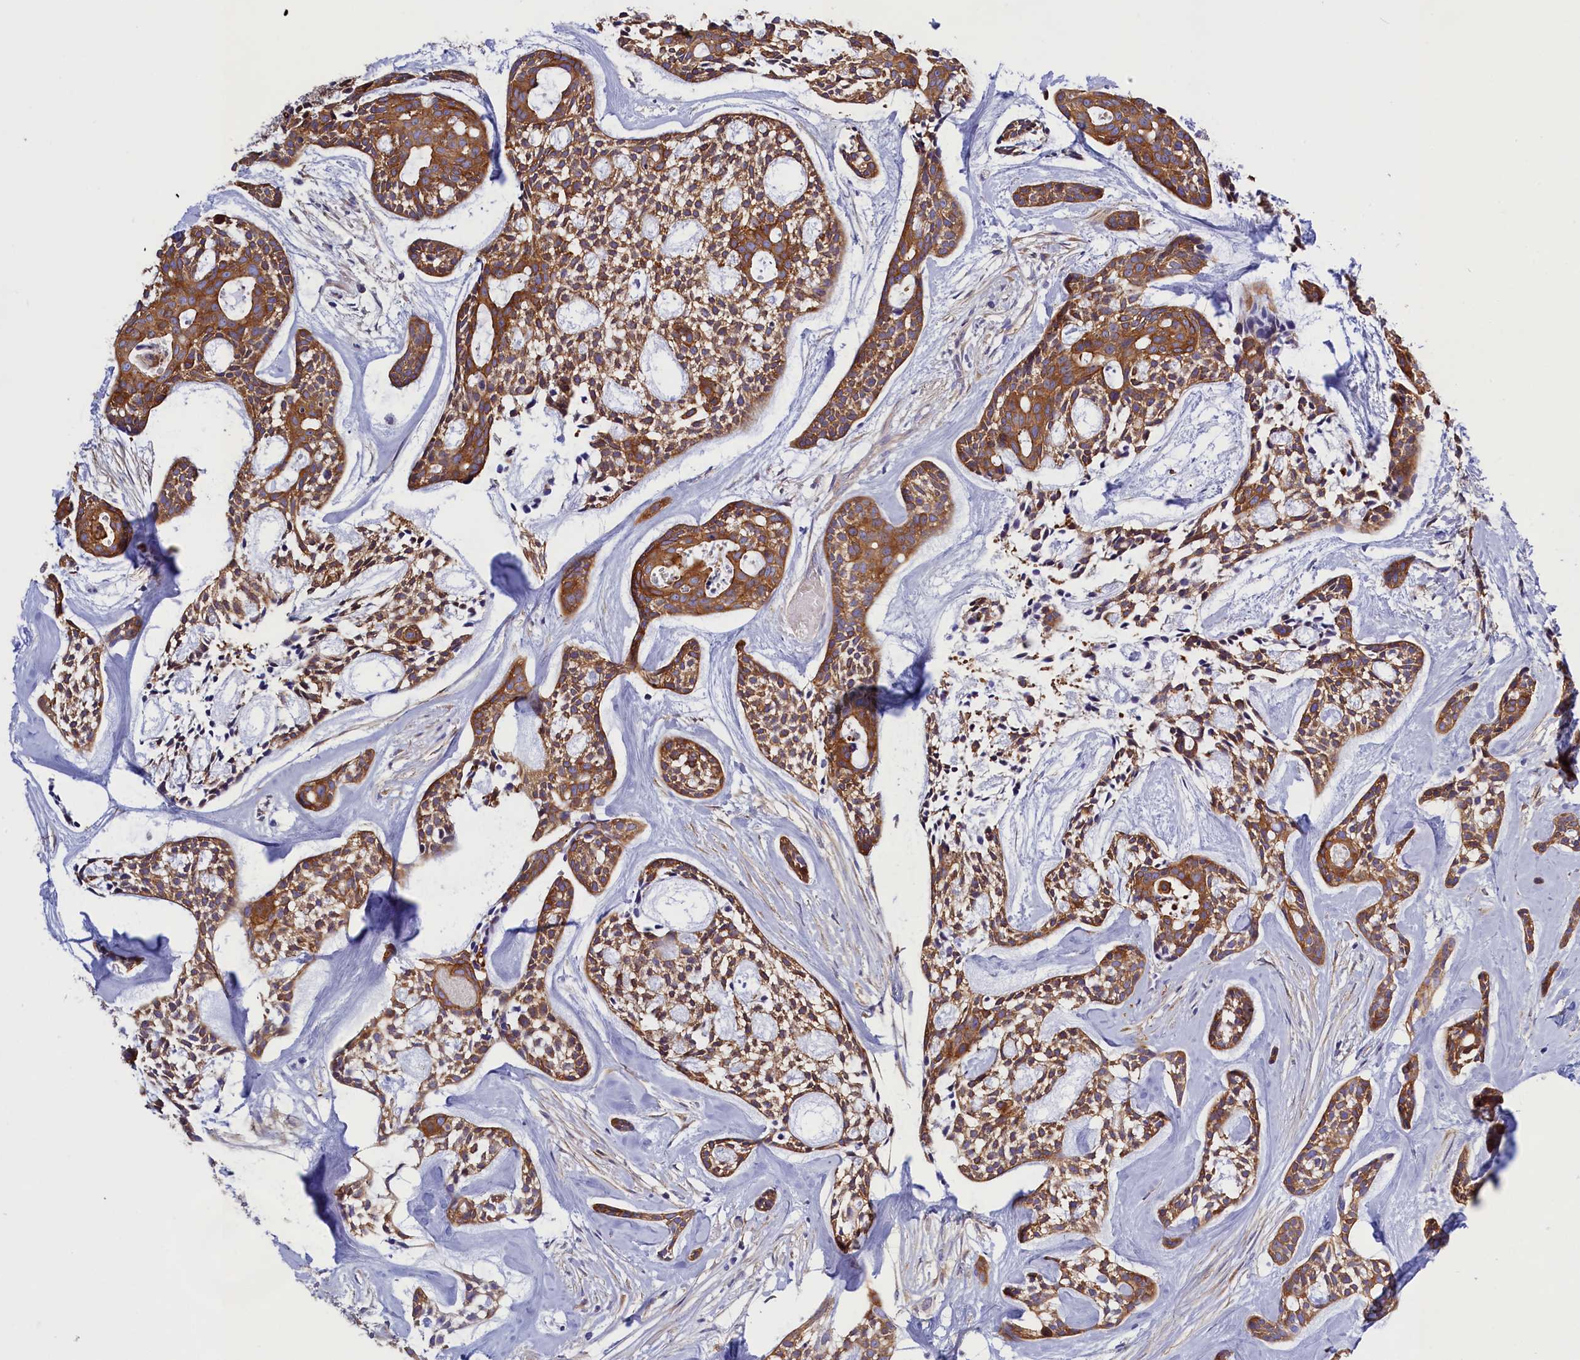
{"staining": {"intensity": "moderate", "quantity": ">75%", "location": "cytoplasmic/membranous"}, "tissue": "head and neck cancer", "cell_type": "Tumor cells", "image_type": "cancer", "snomed": [{"axis": "morphology", "description": "Adenocarcinoma, NOS"}, {"axis": "topography", "description": "Subcutis"}, {"axis": "topography", "description": "Head-Neck"}], "caption": "The image displays a brown stain indicating the presence of a protein in the cytoplasmic/membranous of tumor cells in head and neck cancer (adenocarcinoma).", "gene": "PPP1R13L", "patient": {"sex": "female", "age": 73}}